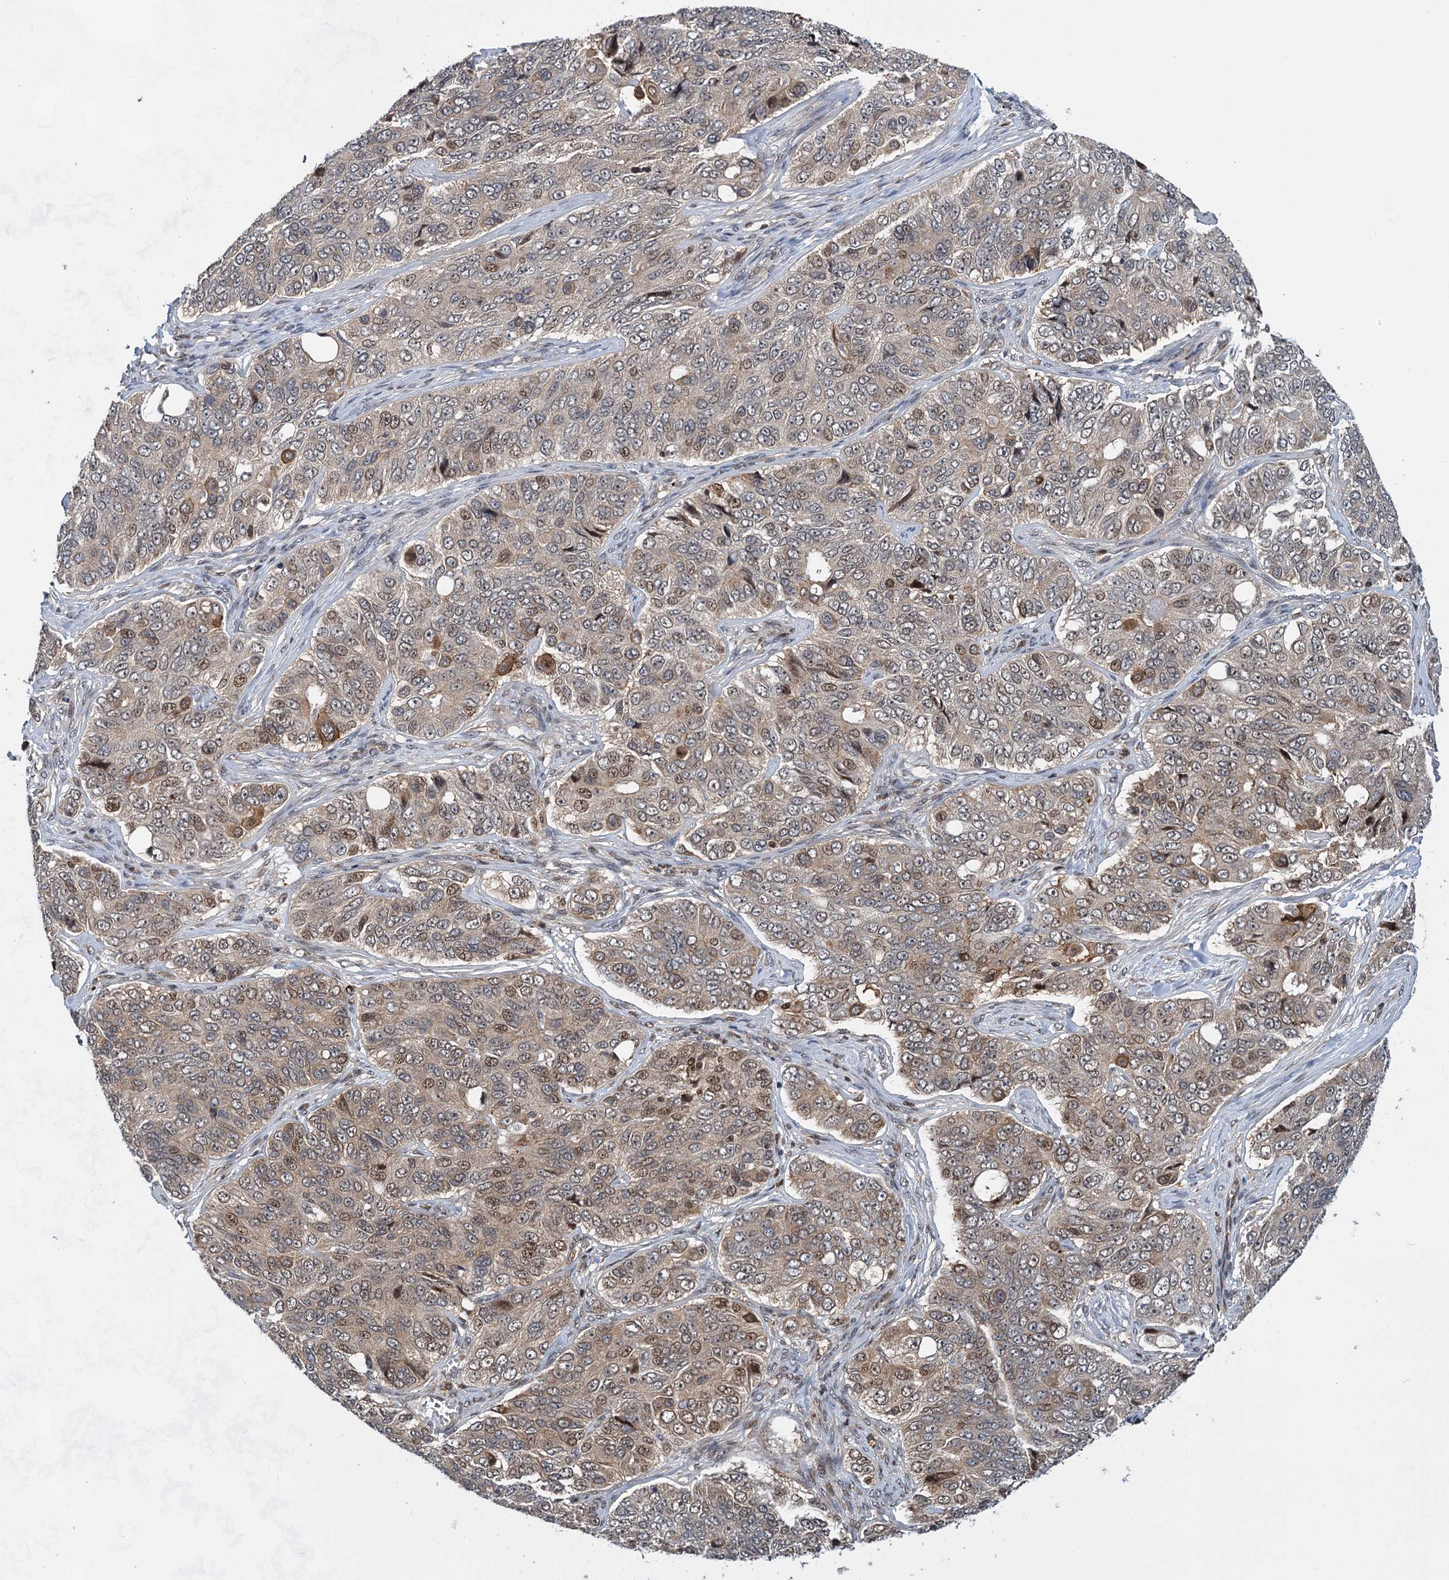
{"staining": {"intensity": "moderate", "quantity": "25%-75%", "location": "cytoplasmic/membranous,nuclear"}, "tissue": "ovarian cancer", "cell_type": "Tumor cells", "image_type": "cancer", "snomed": [{"axis": "morphology", "description": "Carcinoma, endometroid"}, {"axis": "topography", "description": "Ovary"}], "caption": "Immunohistochemical staining of ovarian cancer (endometroid carcinoma) demonstrates moderate cytoplasmic/membranous and nuclear protein expression in approximately 25%-75% of tumor cells.", "gene": "GPBP1", "patient": {"sex": "female", "age": 51}}